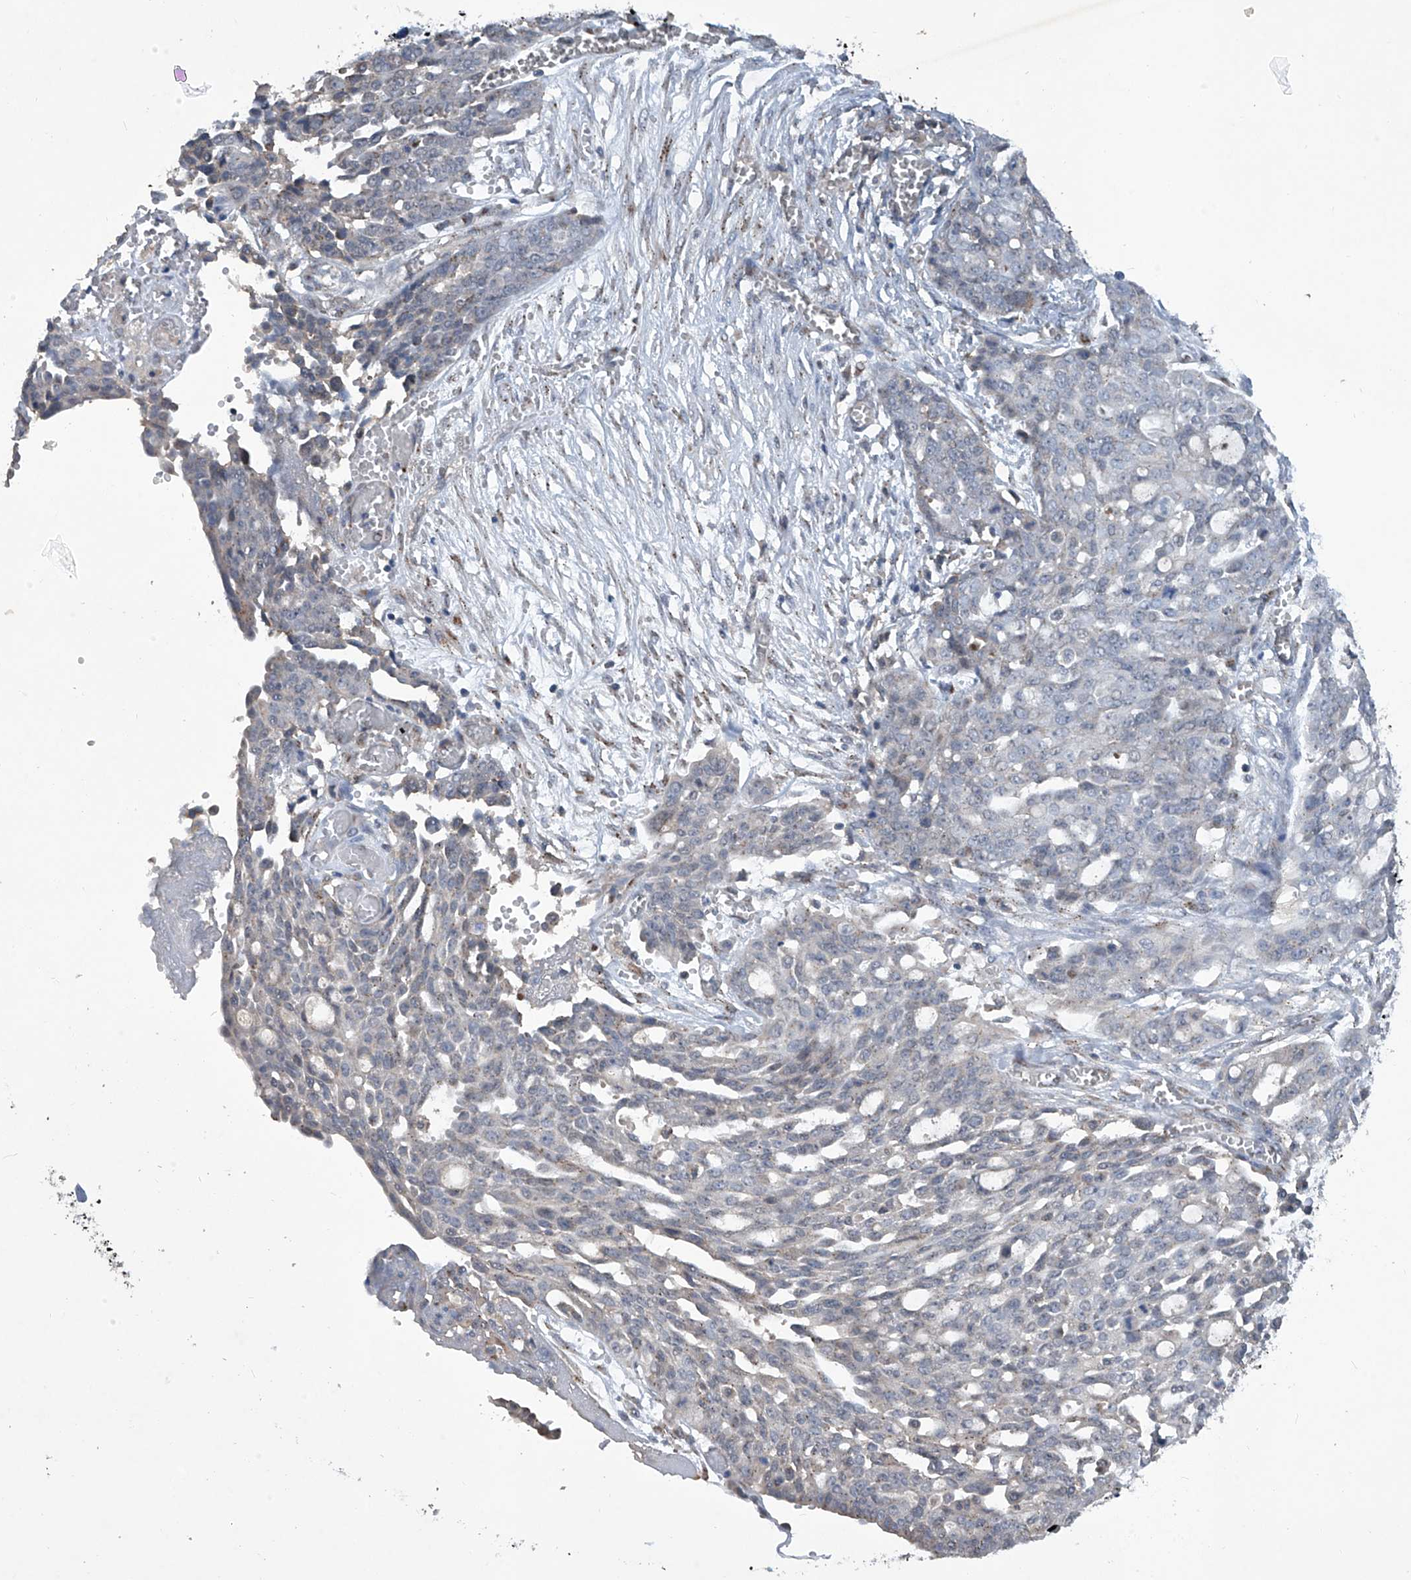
{"staining": {"intensity": "negative", "quantity": "none", "location": "none"}, "tissue": "ovarian cancer", "cell_type": "Tumor cells", "image_type": "cancer", "snomed": [{"axis": "morphology", "description": "Cystadenocarcinoma, serous, NOS"}, {"axis": "topography", "description": "Soft tissue"}, {"axis": "topography", "description": "Ovary"}], "caption": "The IHC image has no significant positivity in tumor cells of ovarian cancer (serous cystadenocarcinoma) tissue.", "gene": "PCSK5", "patient": {"sex": "female", "age": 57}}